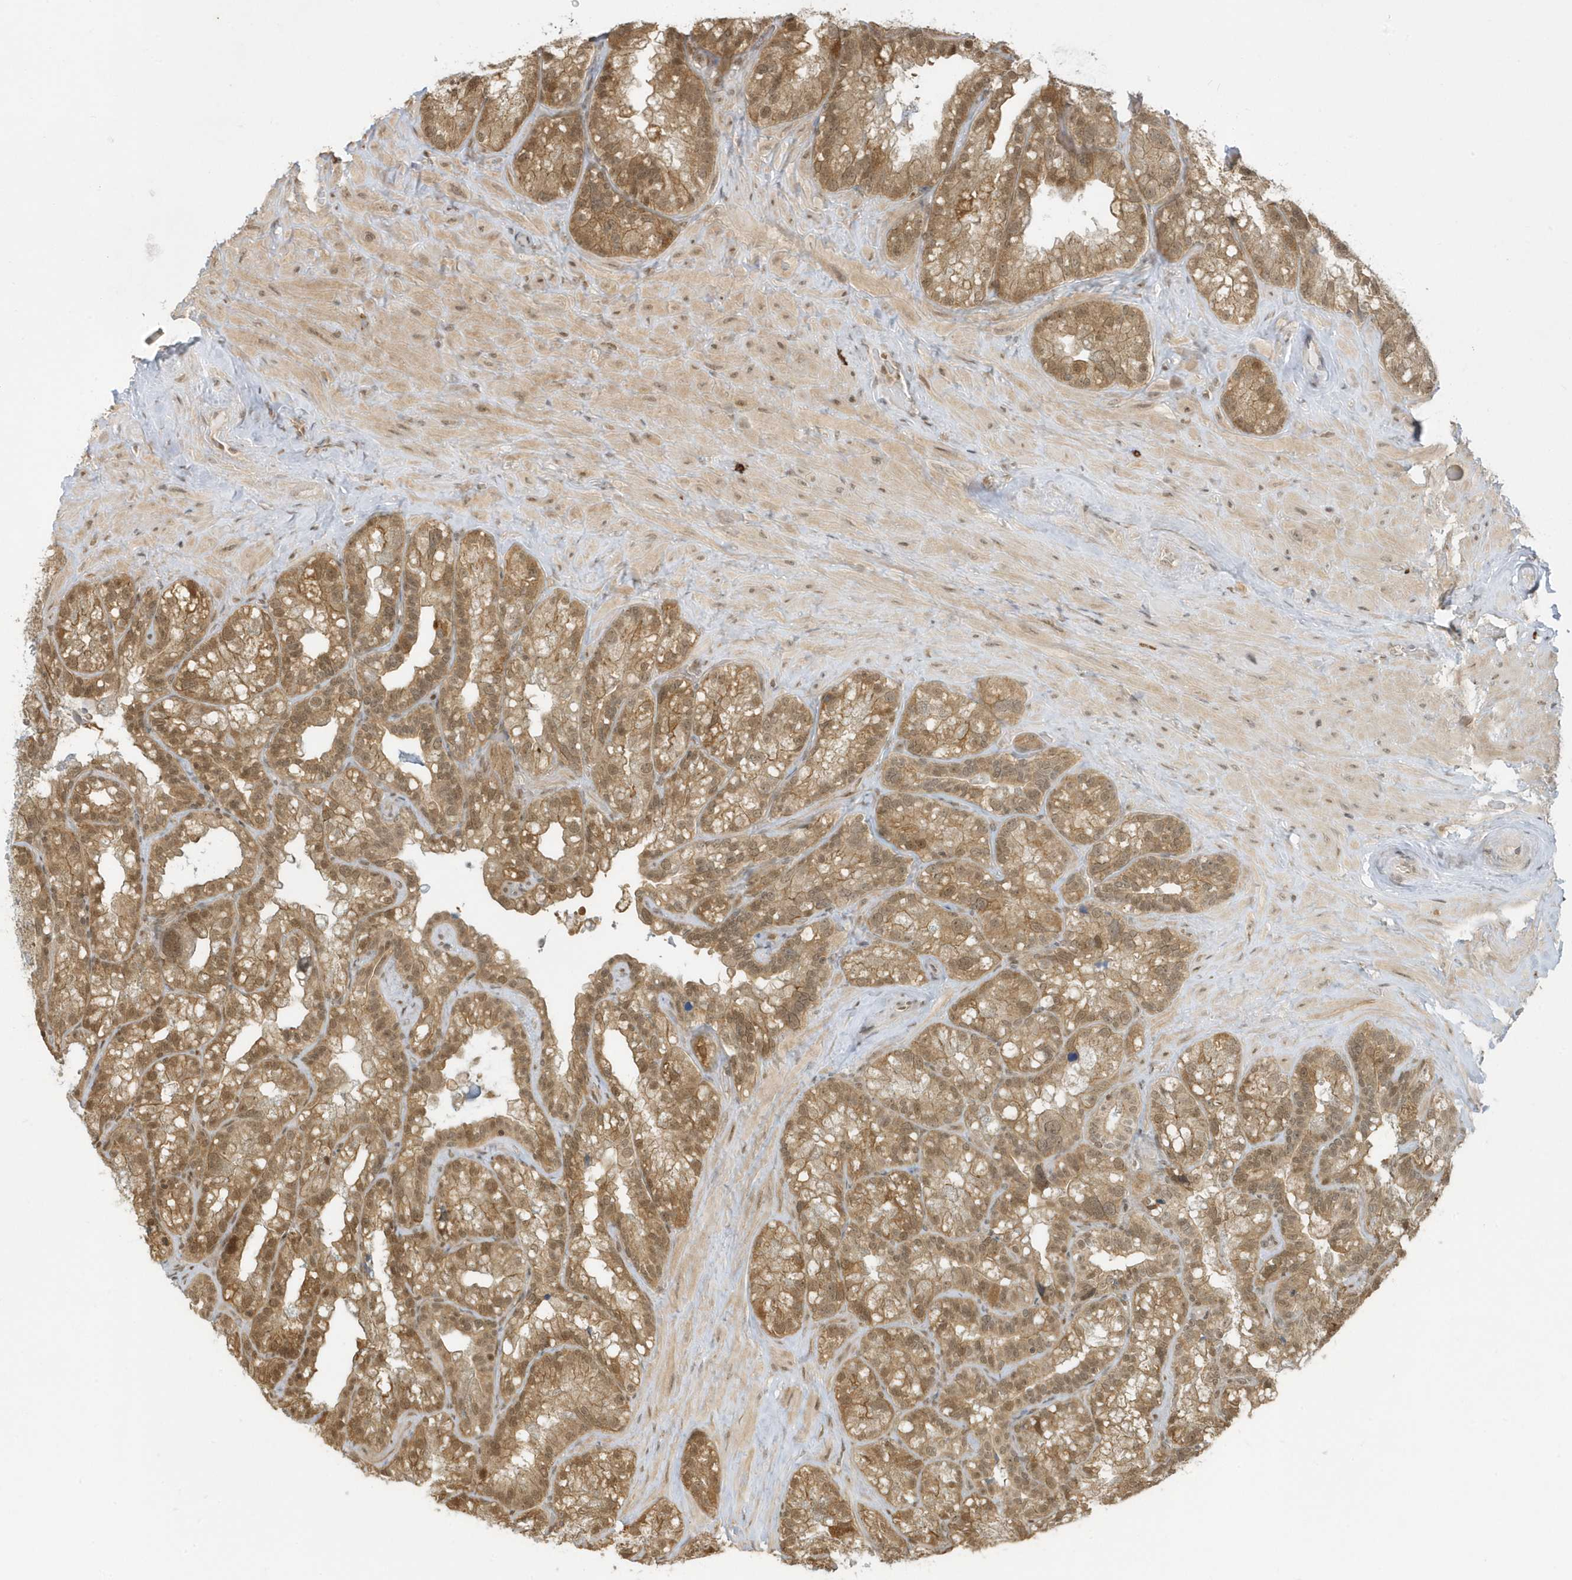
{"staining": {"intensity": "moderate", "quantity": ">75%", "location": "cytoplasmic/membranous,nuclear"}, "tissue": "seminal vesicle", "cell_type": "Glandular cells", "image_type": "normal", "snomed": [{"axis": "morphology", "description": "Normal tissue, NOS"}, {"axis": "topography", "description": "Prostate"}, {"axis": "topography", "description": "Seminal veicle"}], "caption": "Seminal vesicle stained for a protein shows moderate cytoplasmic/membranous,nuclear positivity in glandular cells.", "gene": "PPP1R7", "patient": {"sex": "male", "age": 68}}